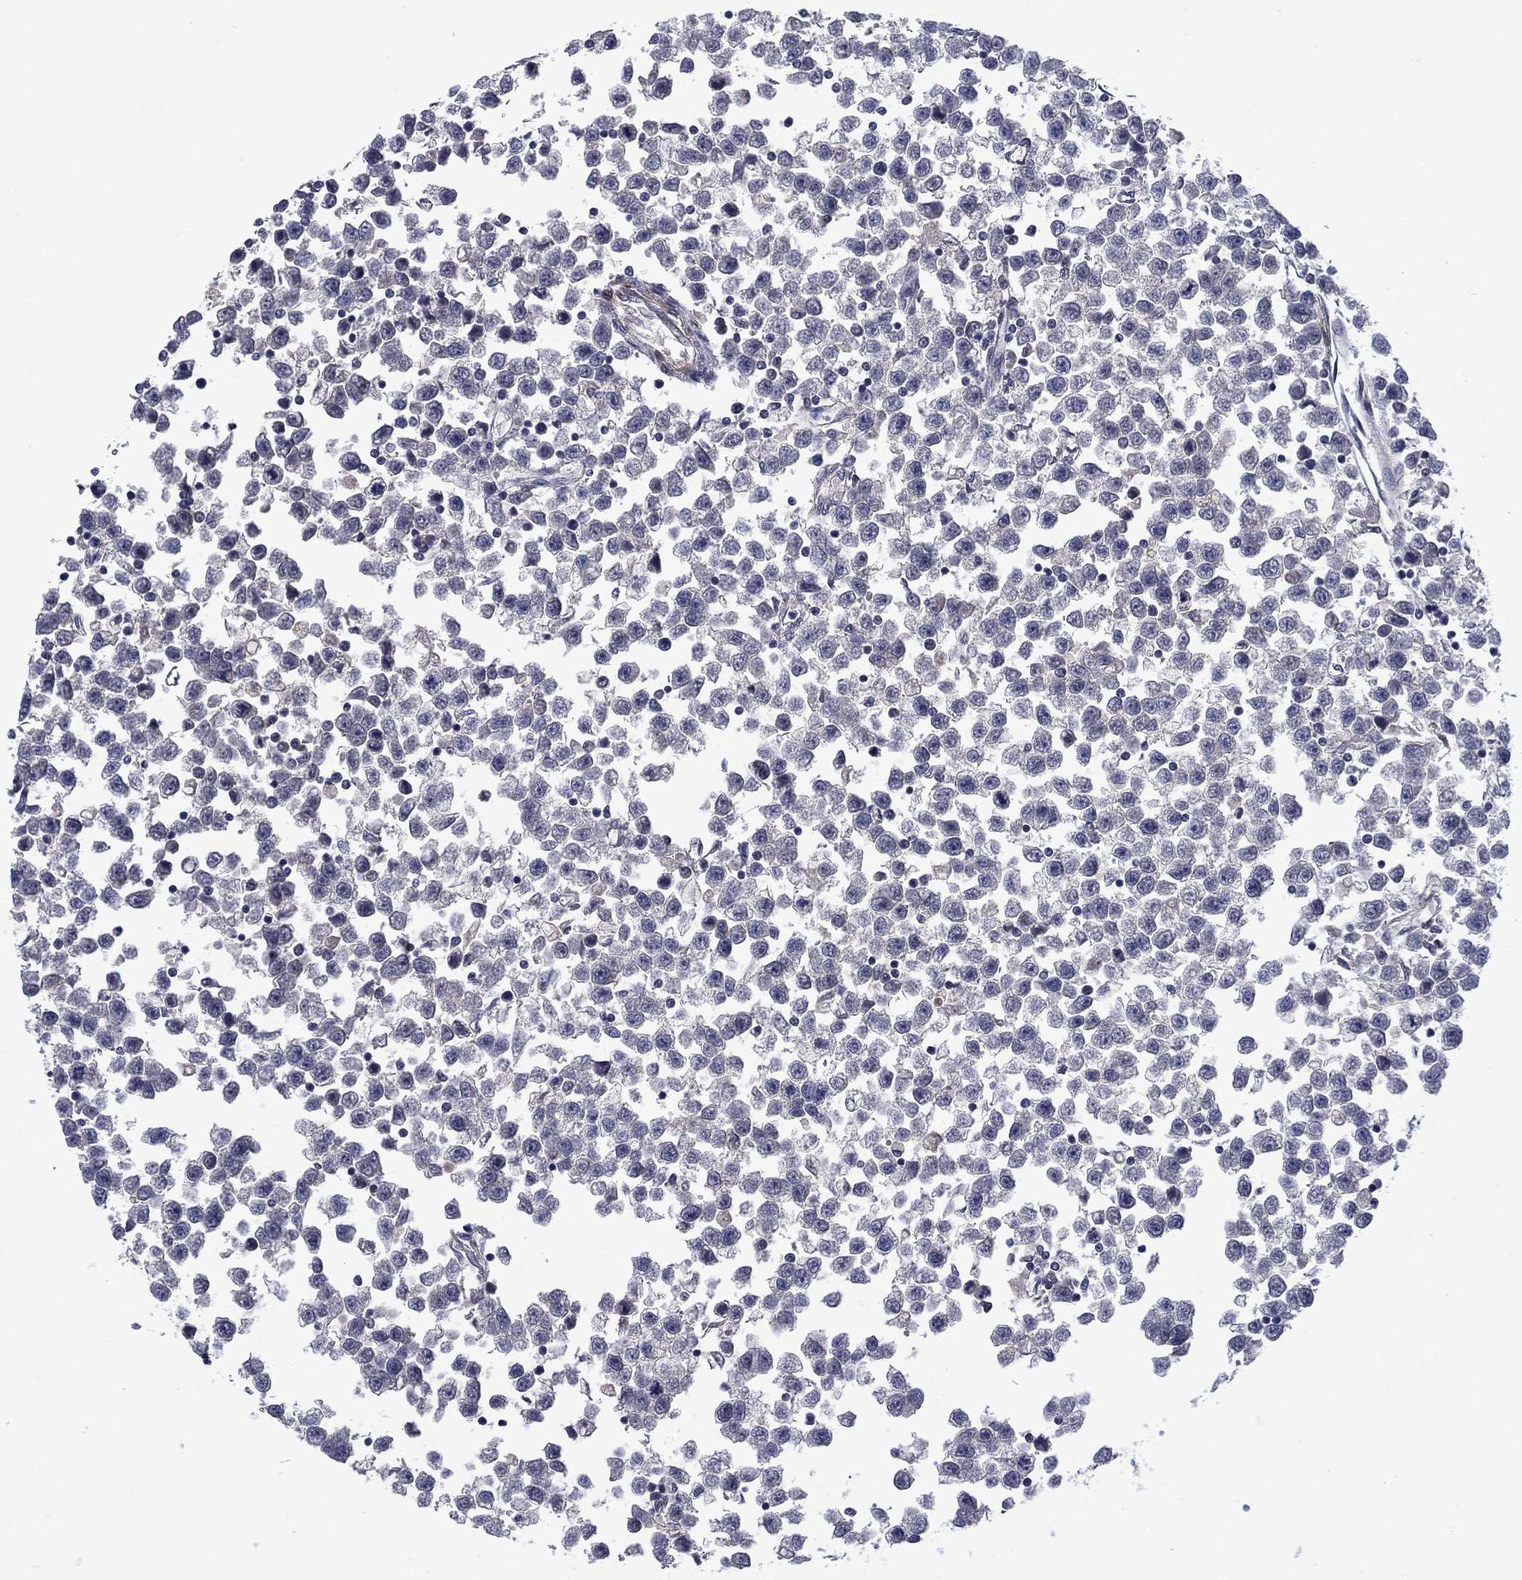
{"staining": {"intensity": "negative", "quantity": "none", "location": "none"}, "tissue": "testis cancer", "cell_type": "Tumor cells", "image_type": "cancer", "snomed": [{"axis": "morphology", "description": "Seminoma, NOS"}, {"axis": "topography", "description": "Testis"}], "caption": "DAB immunohistochemical staining of human testis seminoma exhibits no significant staining in tumor cells.", "gene": "FRK", "patient": {"sex": "male", "age": 34}}